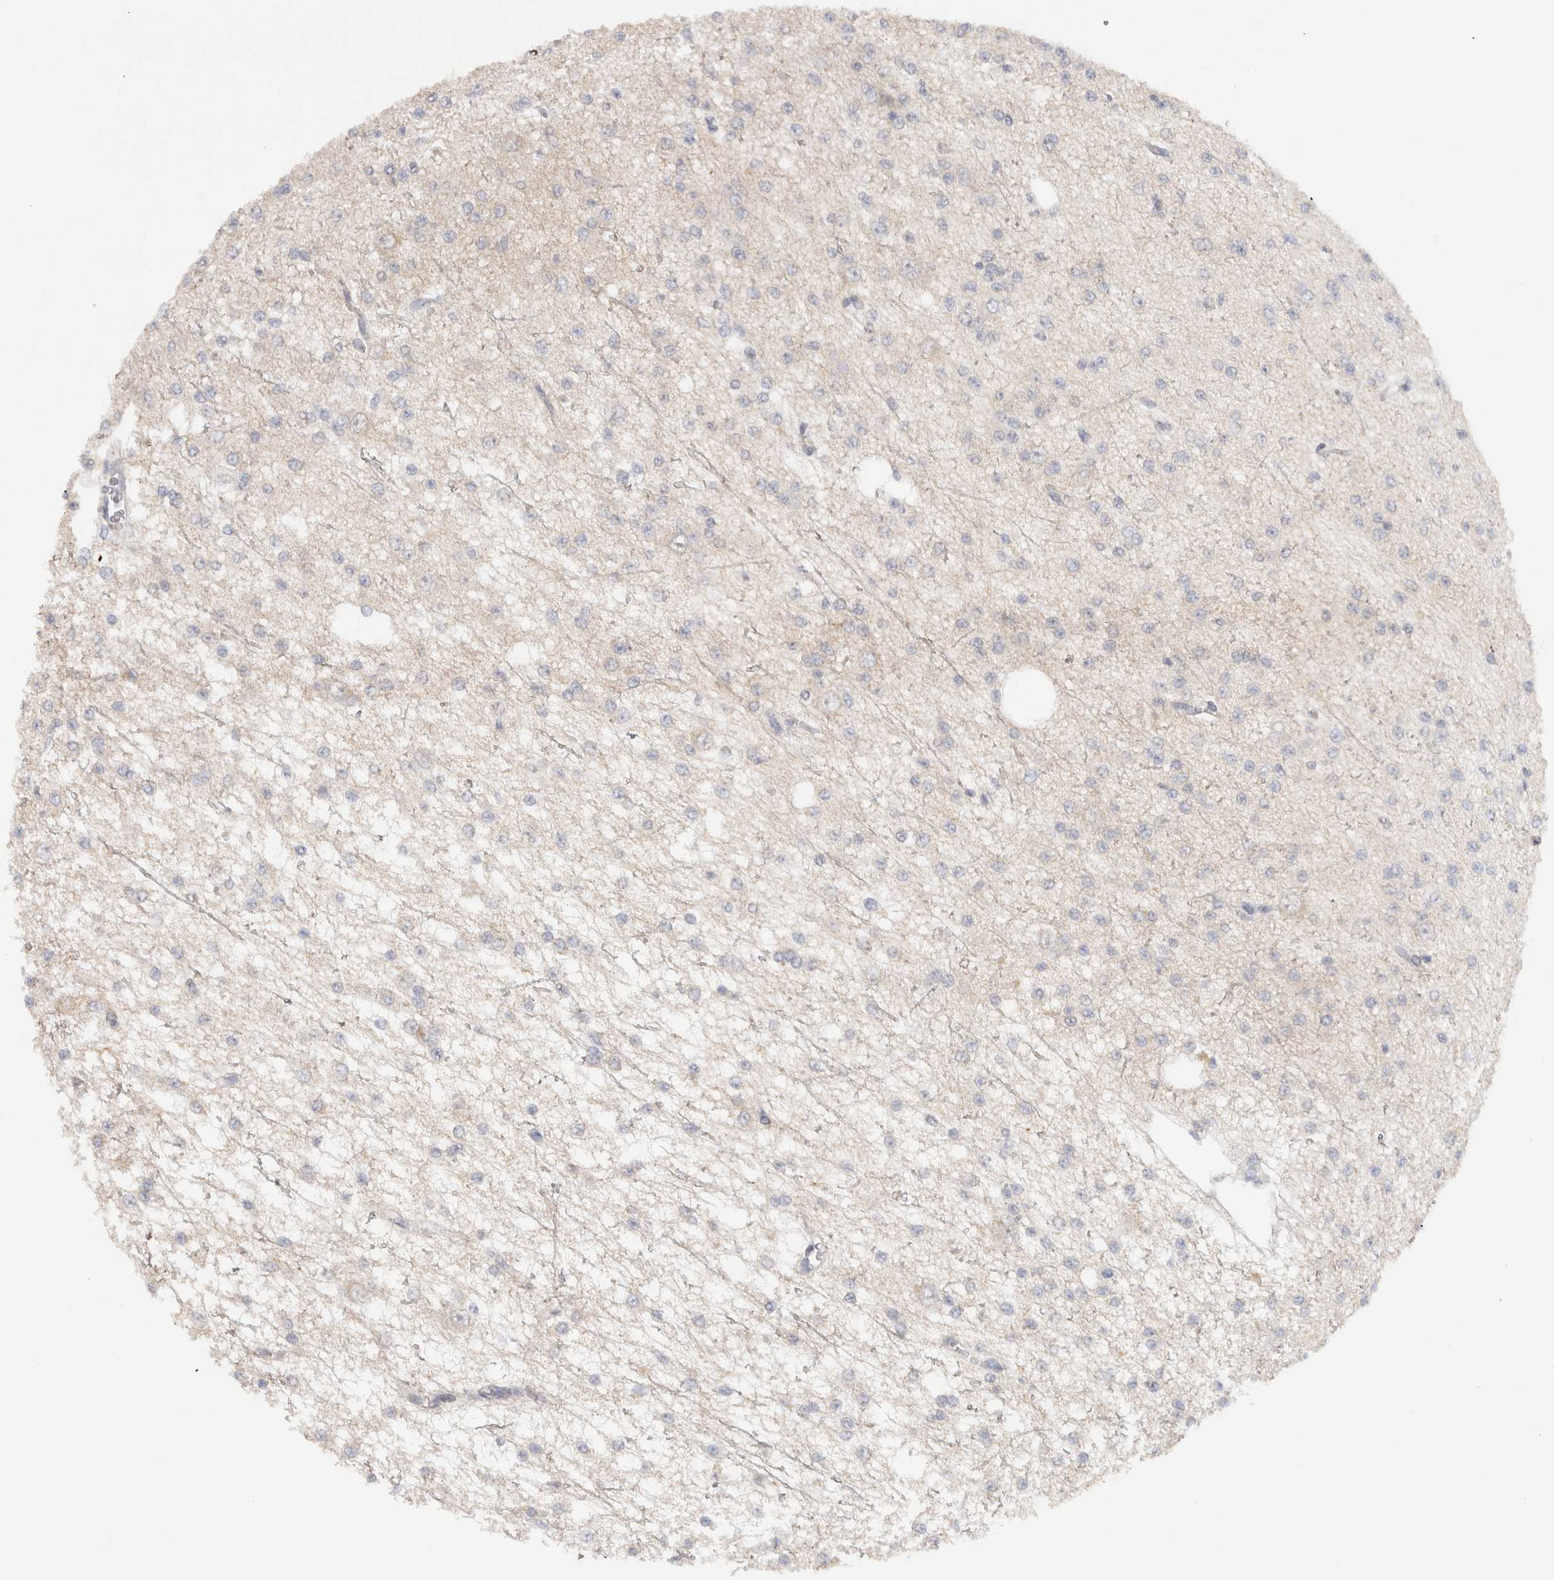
{"staining": {"intensity": "negative", "quantity": "none", "location": "none"}, "tissue": "glioma", "cell_type": "Tumor cells", "image_type": "cancer", "snomed": [{"axis": "morphology", "description": "Glioma, malignant, Low grade"}, {"axis": "topography", "description": "Brain"}], "caption": "The image shows no staining of tumor cells in malignant glioma (low-grade).", "gene": "CHRM4", "patient": {"sex": "male", "age": 38}}